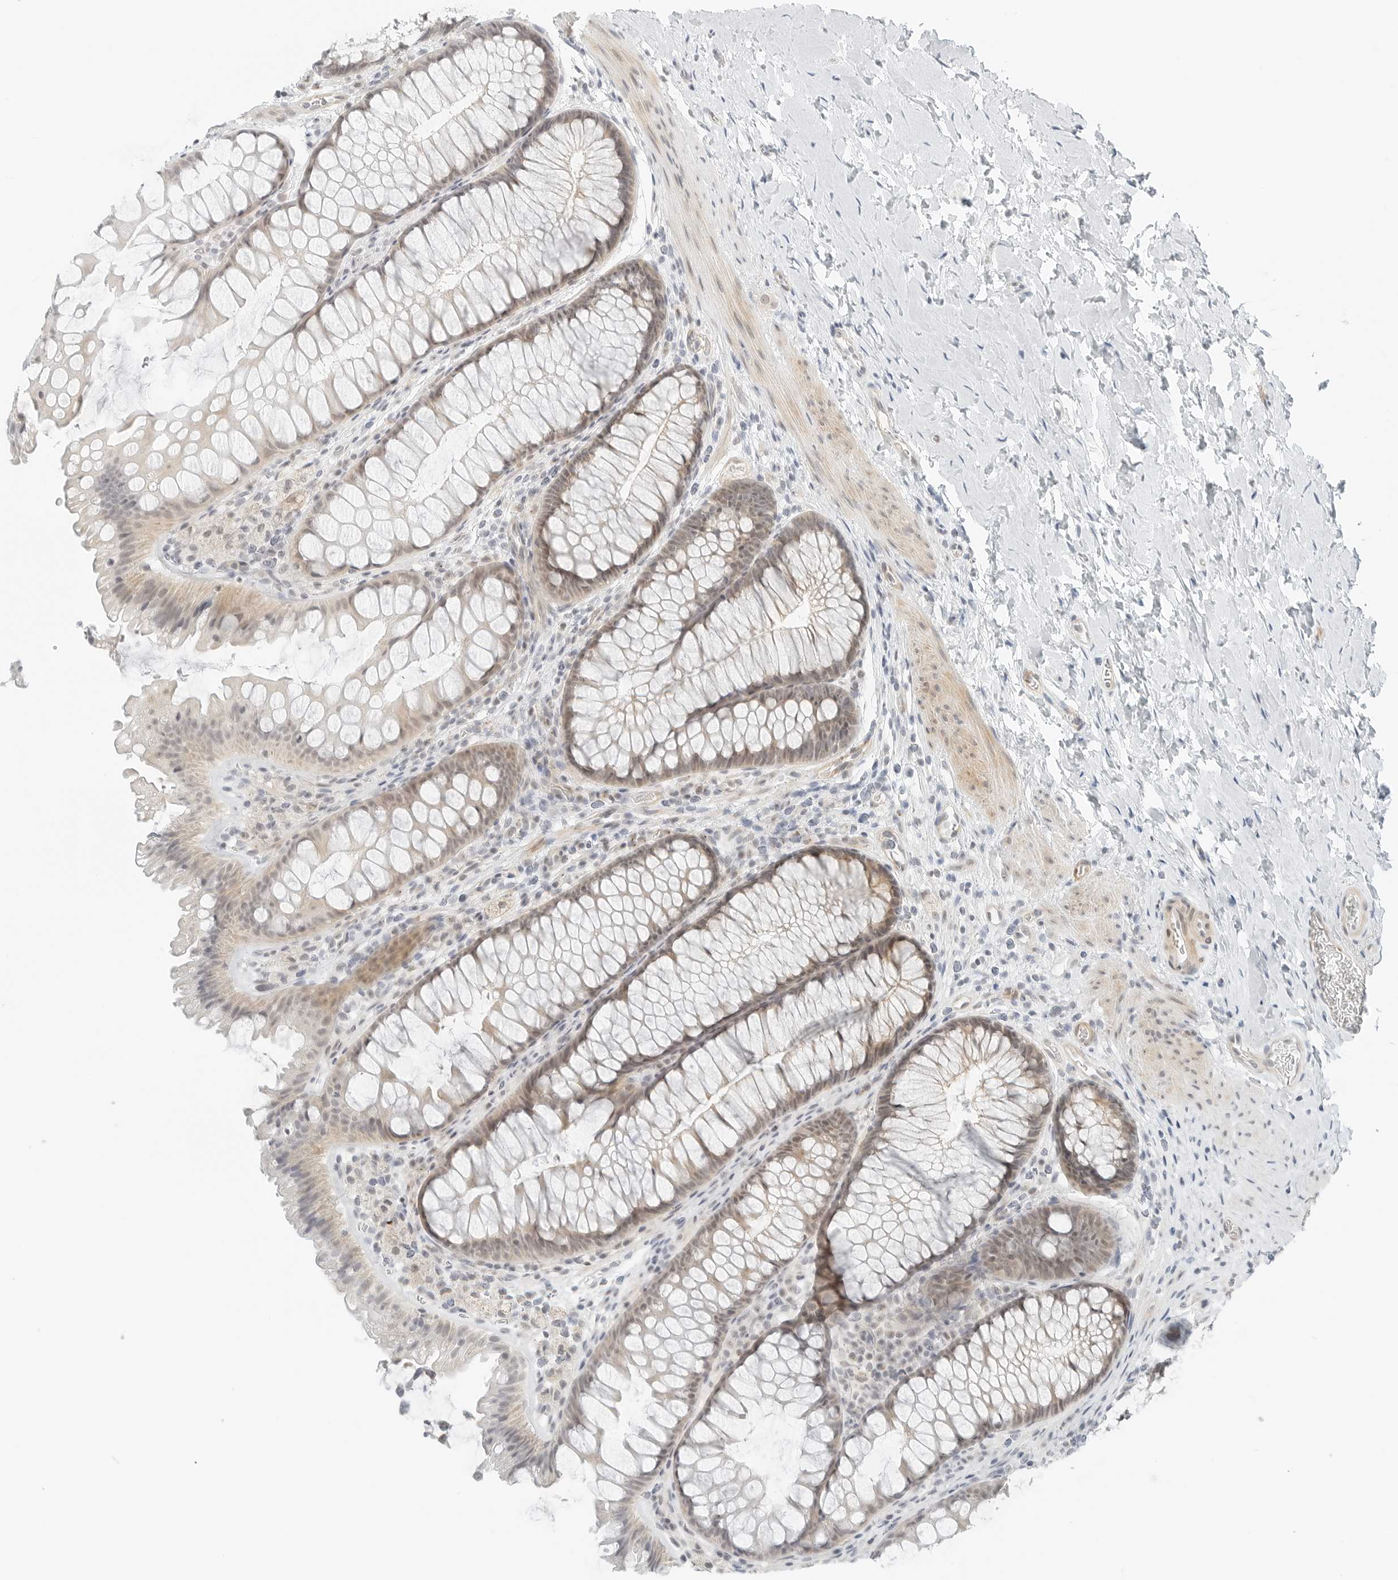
{"staining": {"intensity": "negative", "quantity": "none", "location": "none"}, "tissue": "colon", "cell_type": "Endothelial cells", "image_type": "normal", "snomed": [{"axis": "morphology", "description": "Normal tissue, NOS"}, {"axis": "topography", "description": "Colon"}], "caption": "Immunohistochemistry (IHC) of benign human colon shows no positivity in endothelial cells.", "gene": "CCSAP", "patient": {"sex": "female", "age": 62}}